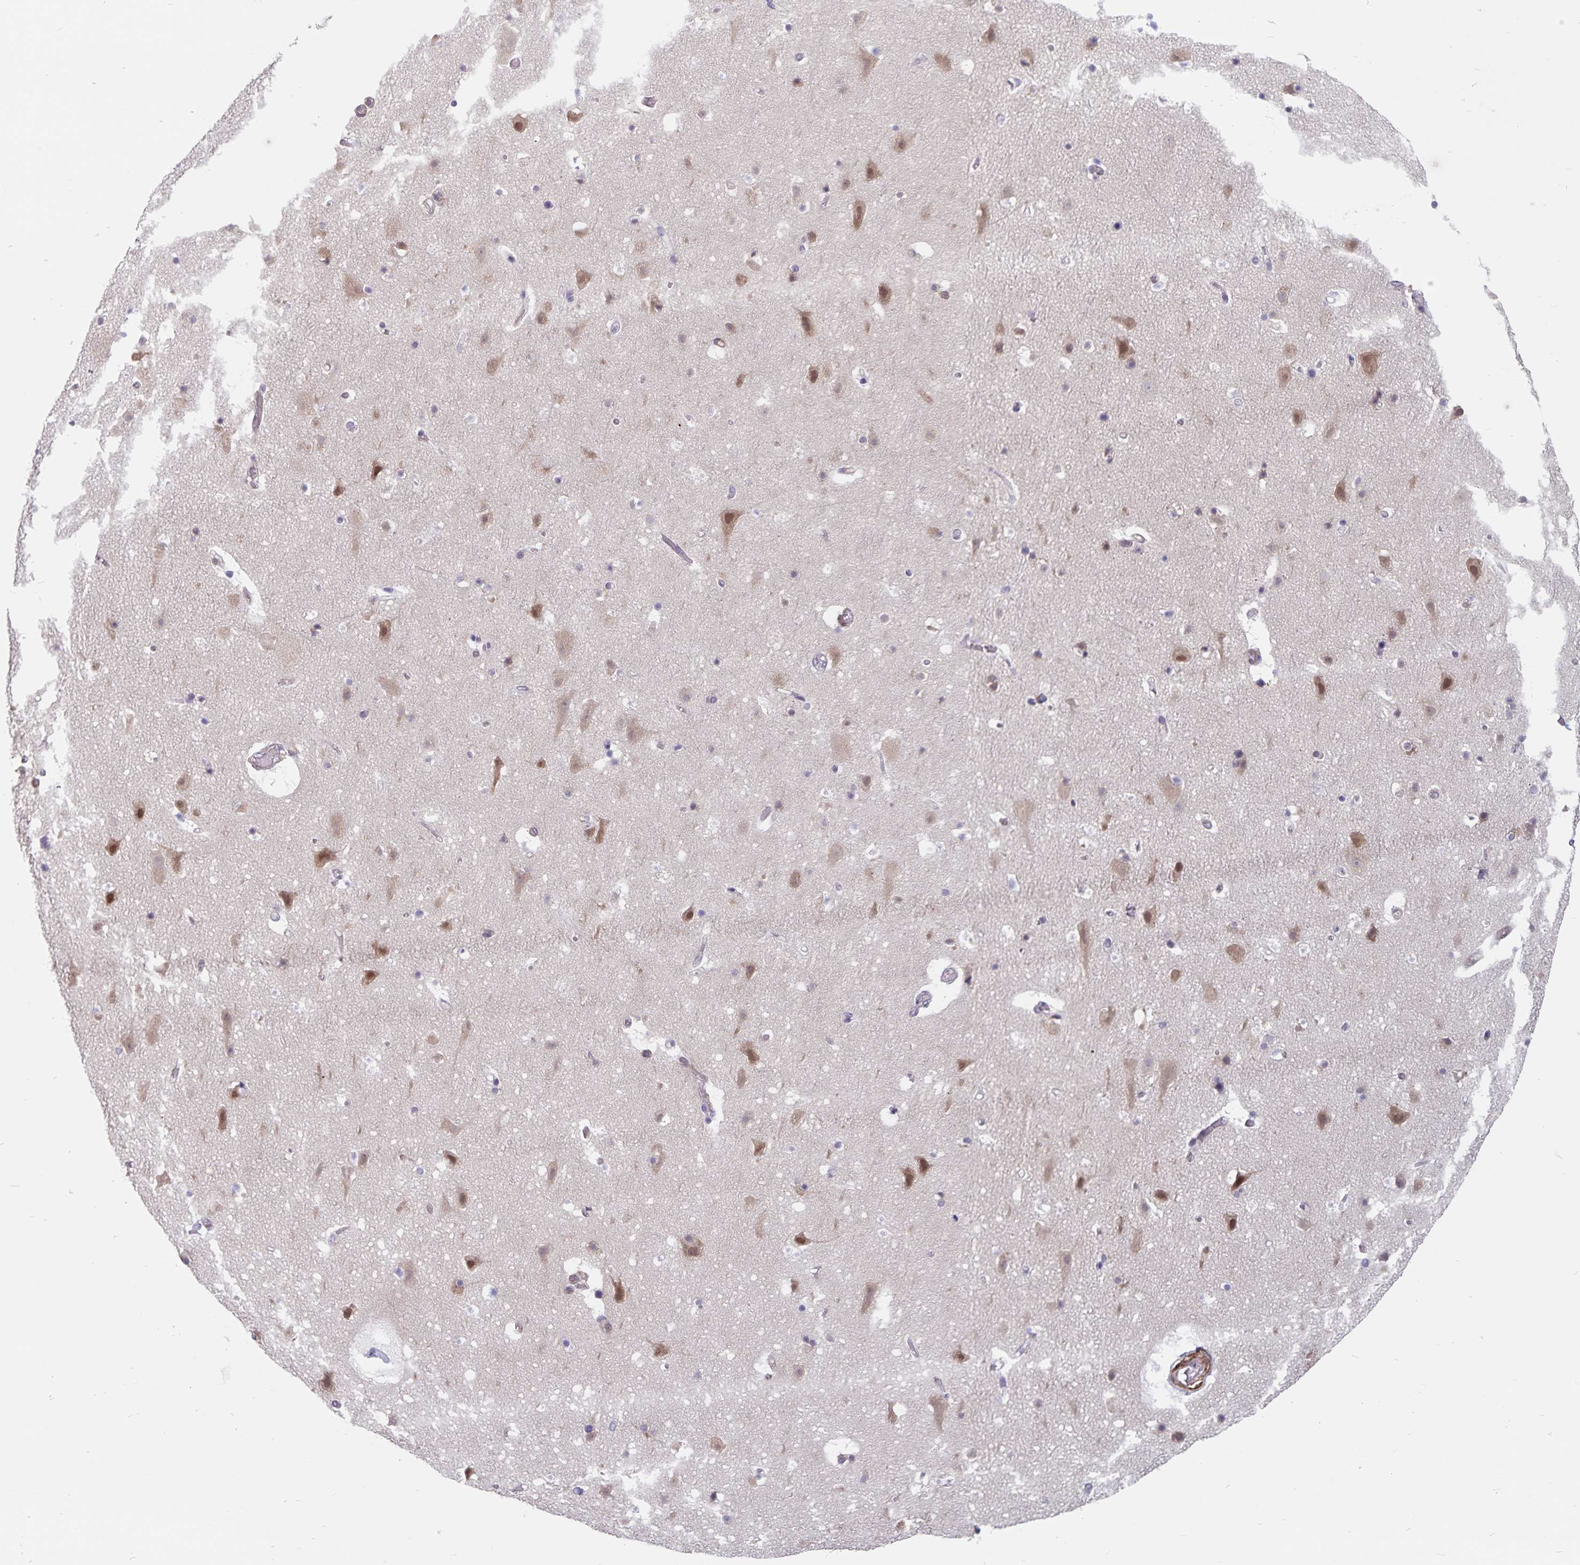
{"staining": {"intensity": "negative", "quantity": "none", "location": "none"}, "tissue": "cerebral cortex", "cell_type": "Endothelial cells", "image_type": "normal", "snomed": [{"axis": "morphology", "description": "Normal tissue, NOS"}, {"axis": "topography", "description": "Cerebral cortex"}], "caption": "IHC histopathology image of benign cerebral cortex: human cerebral cortex stained with DAB (3,3'-diaminobenzidine) reveals no significant protein expression in endothelial cells.", "gene": "BAG6", "patient": {"sex": "female", "age": 42}}